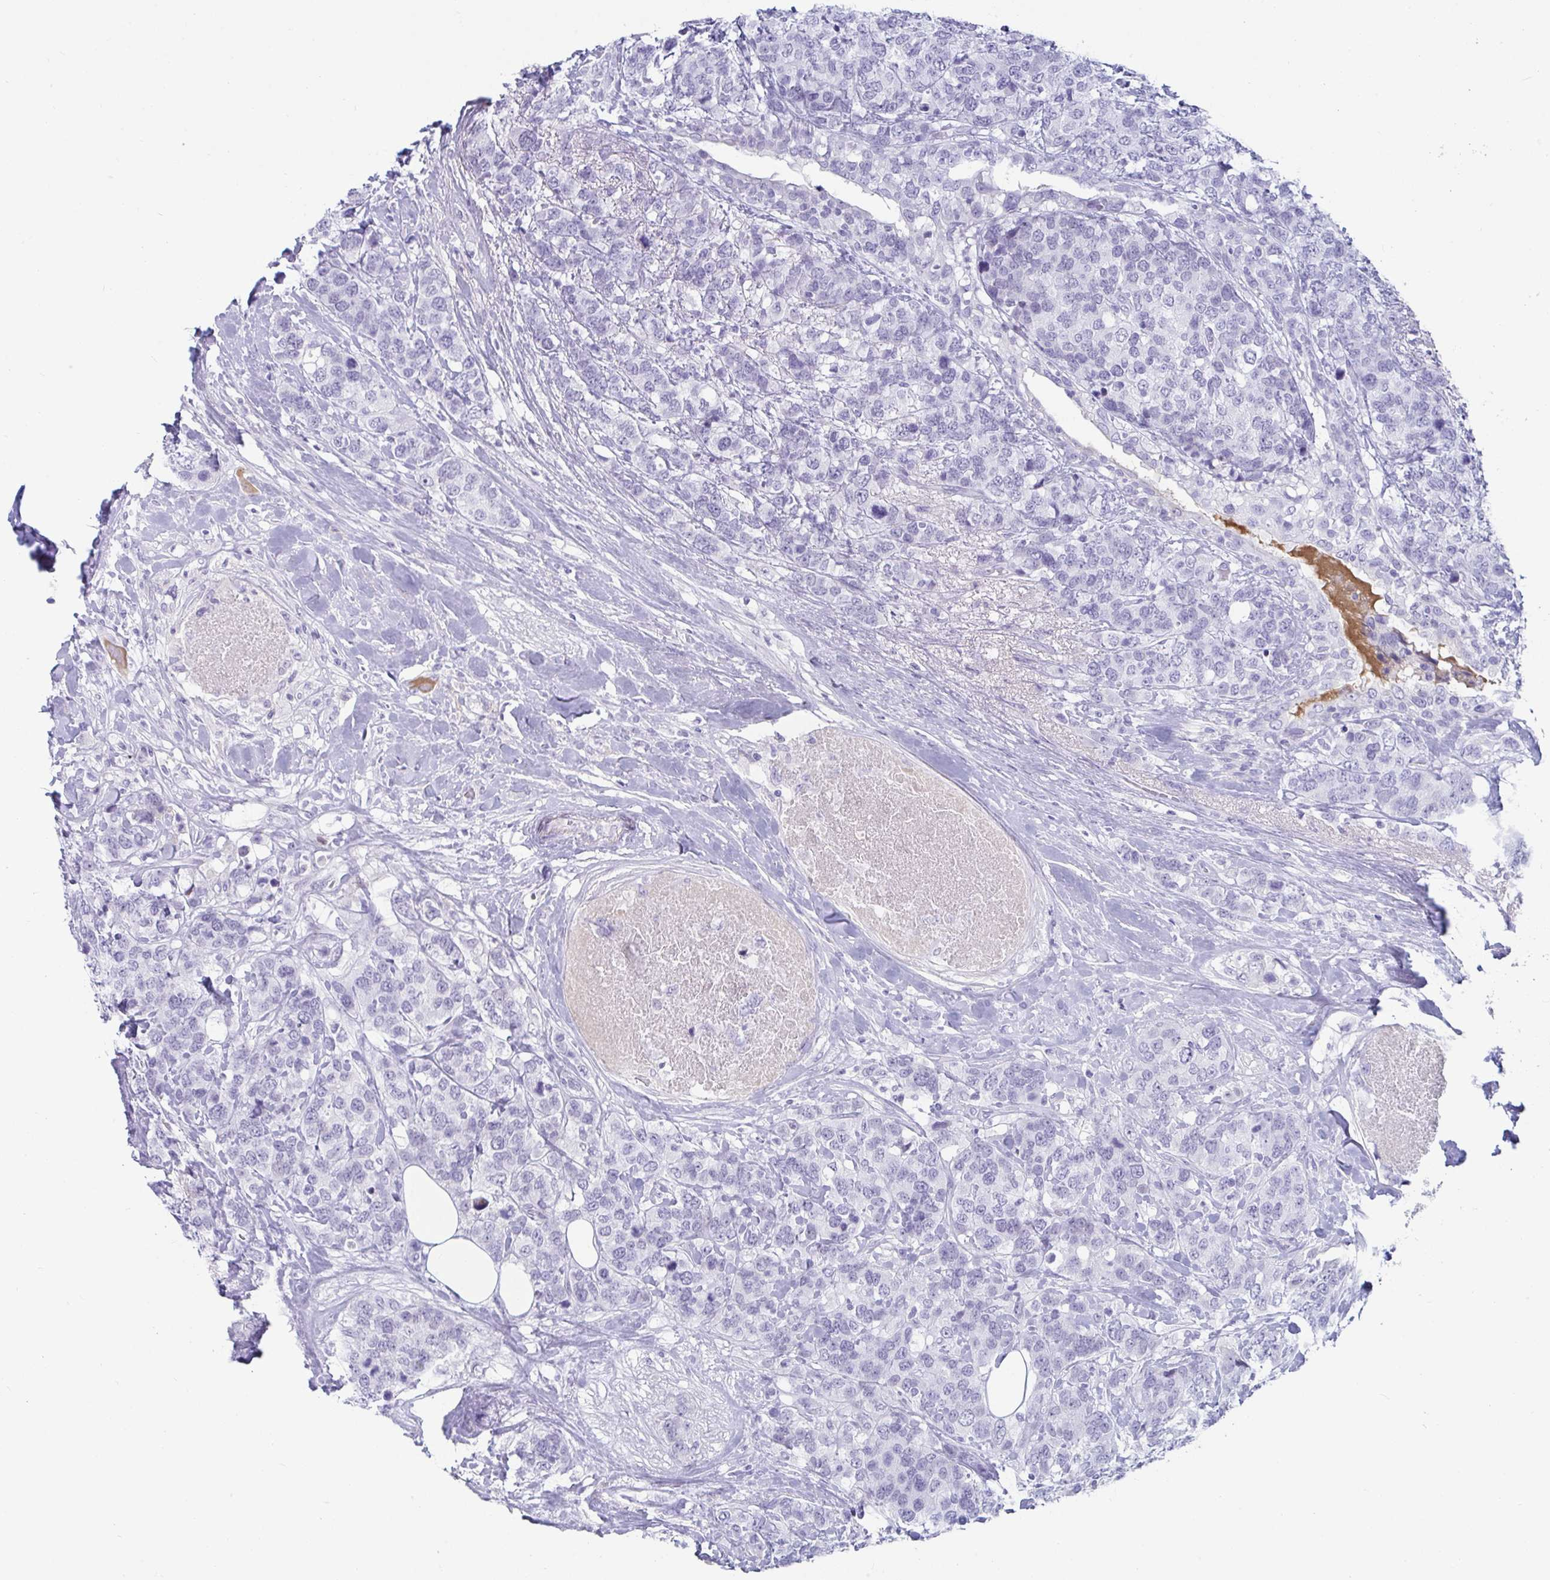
{"staining": {"intensity": "negative", "quantity": "none", "location": "none"}, "tissue": "breast cancer", "cell_type": "Tumor cells", "image_type": "cancer", "snomed": [{"axis": "morphology", "description": "Lobular carcinoma"}, {"axis": "topography", "description": "Breast"}], "caption": "Immunohistochemistry micrograph of lobular carcinoma (breast) stained for a protein (brown), which demonstrates no staining in tumor cells.", "gene": "NPY", "patient": {"sex": "female", "age": 59}}